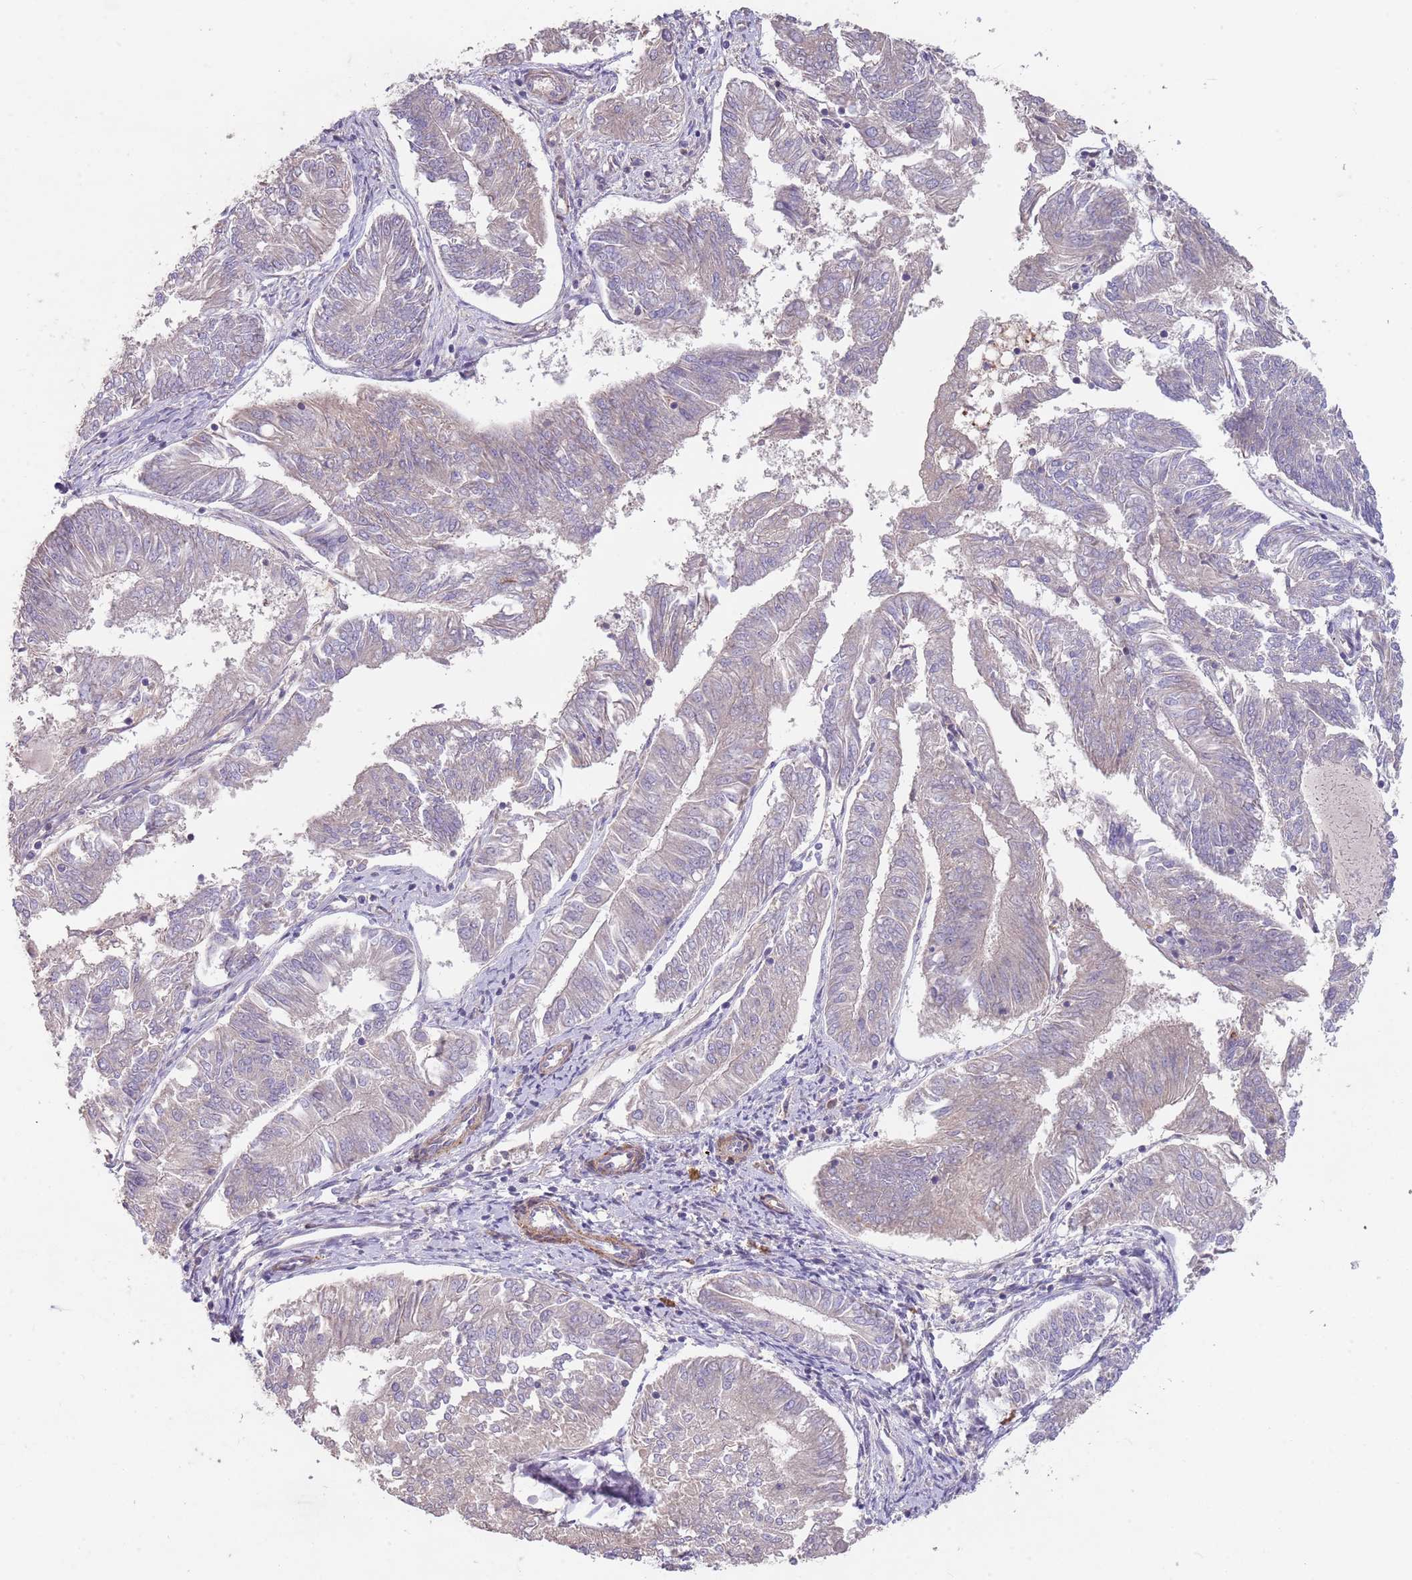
{"staining": {"intensity": "negative", "quantity": "none", "location": "none"}, "tissue": "endometrial cancer", "cell_type": "Tumor cells", "image_type": "cancer", "snomed": [{"axis": "morphology", "description": "Adenocarcinoma, NOS"}, {"axis": "topography", "description": "Endometrium"}], "caption": "Tumor cells are negative for brown protein staining in endometrial adenocarcinoma. (Brightfield microscopy of DAB (3,3'-diaminobenzidine) immunohistochemistry (IHC) at high magnification).", "gene": "MEI1", "patient": {"sex": "female", "age": 58}}